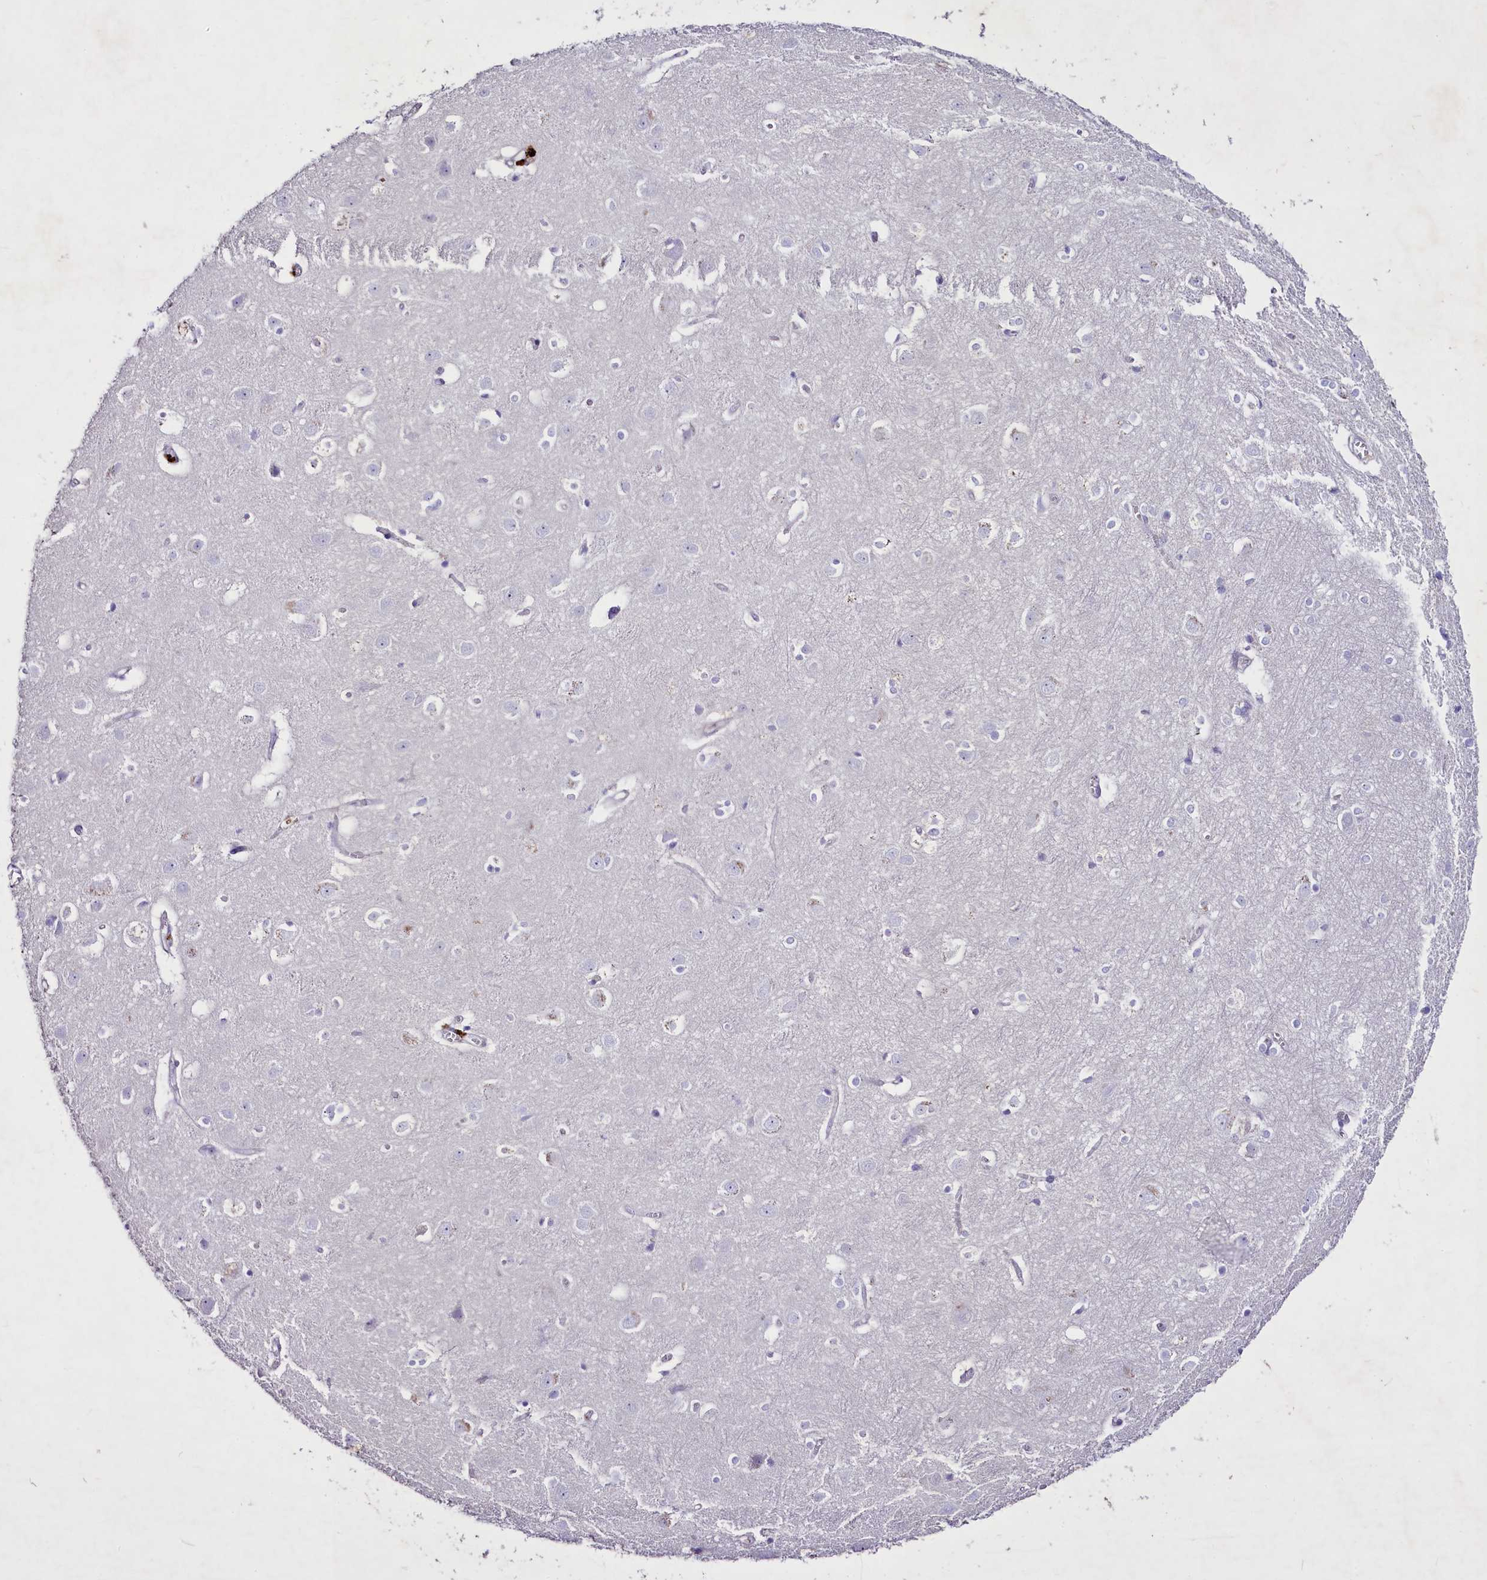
{"staining": {"intensity": "negative", "quantity": "none", "location": "none"}, "tissue": "cerebral cortex", "cell_type": "Endothelial cells", "image_type": "normal", "snomed": [{"axis": "morphology", "description": "Normal tissue, NOS"}, {"axis": "topography", "description": "Cerebral cortex"}], "caption": "This is an immunohistochemistry image of unremarkable cerebral cortex. There is no positivity in endothelial cells.", "gene": "FAM209B", "patient": {"sex": "male", "age": 54}}